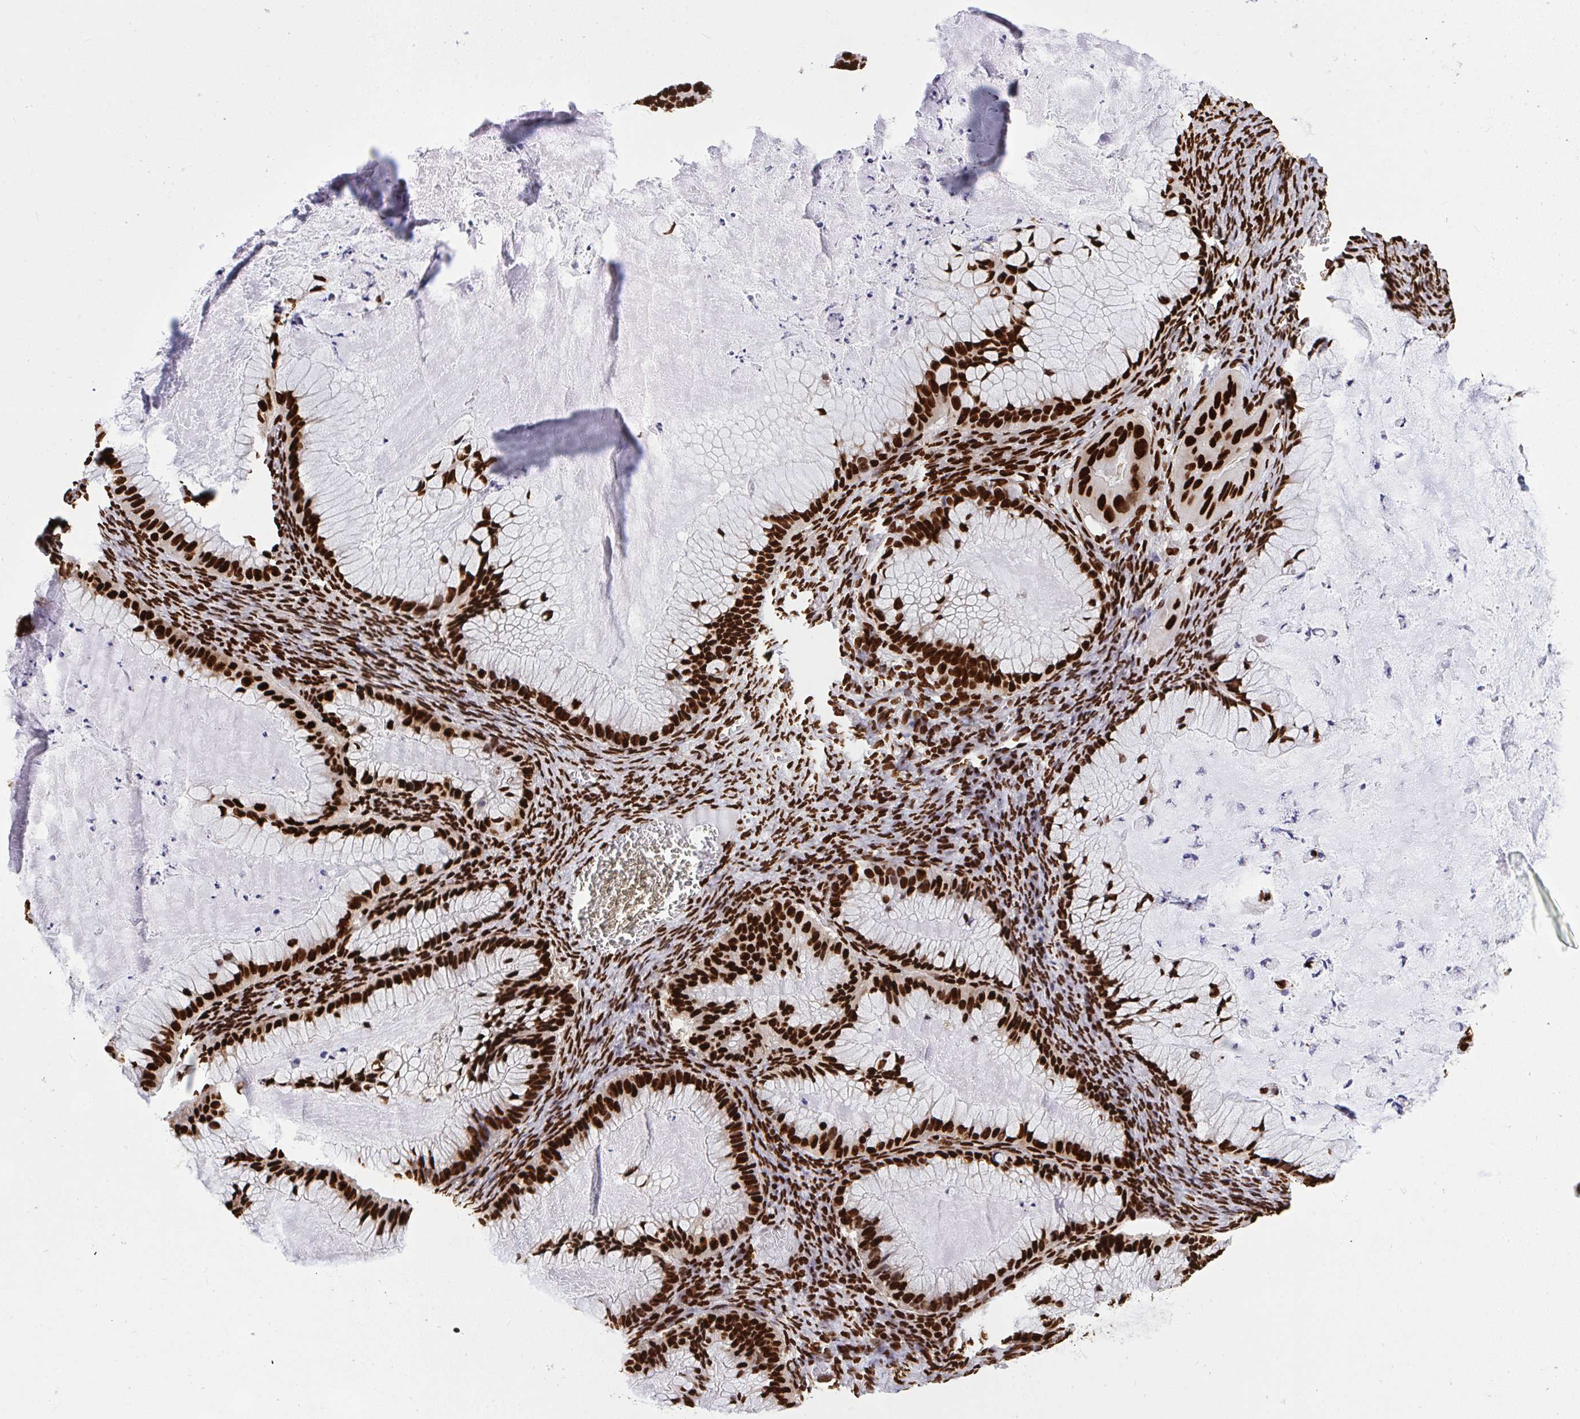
{"staining": {"intensity": "strong", "quantity": ">75%", "location": "nuclear"}, "tissue": "ovarian cancer", "cell_type": "Tumor cells", "image_type": "cancer", "snomed": [{"axis": "morphology", "description": "Cystadenocarcinoma, mucinous, NOS"}, {"axis": "topography", "description": "Ovary"}], "caption": "A photomicrograph showing strong nuclear expression in about >75% of tumor cells in ovarian cancer, as visualized by brown immunohistochemical staining.", "gene": "HNRNPL", "patient": {"sex": "female", "age": 72}}